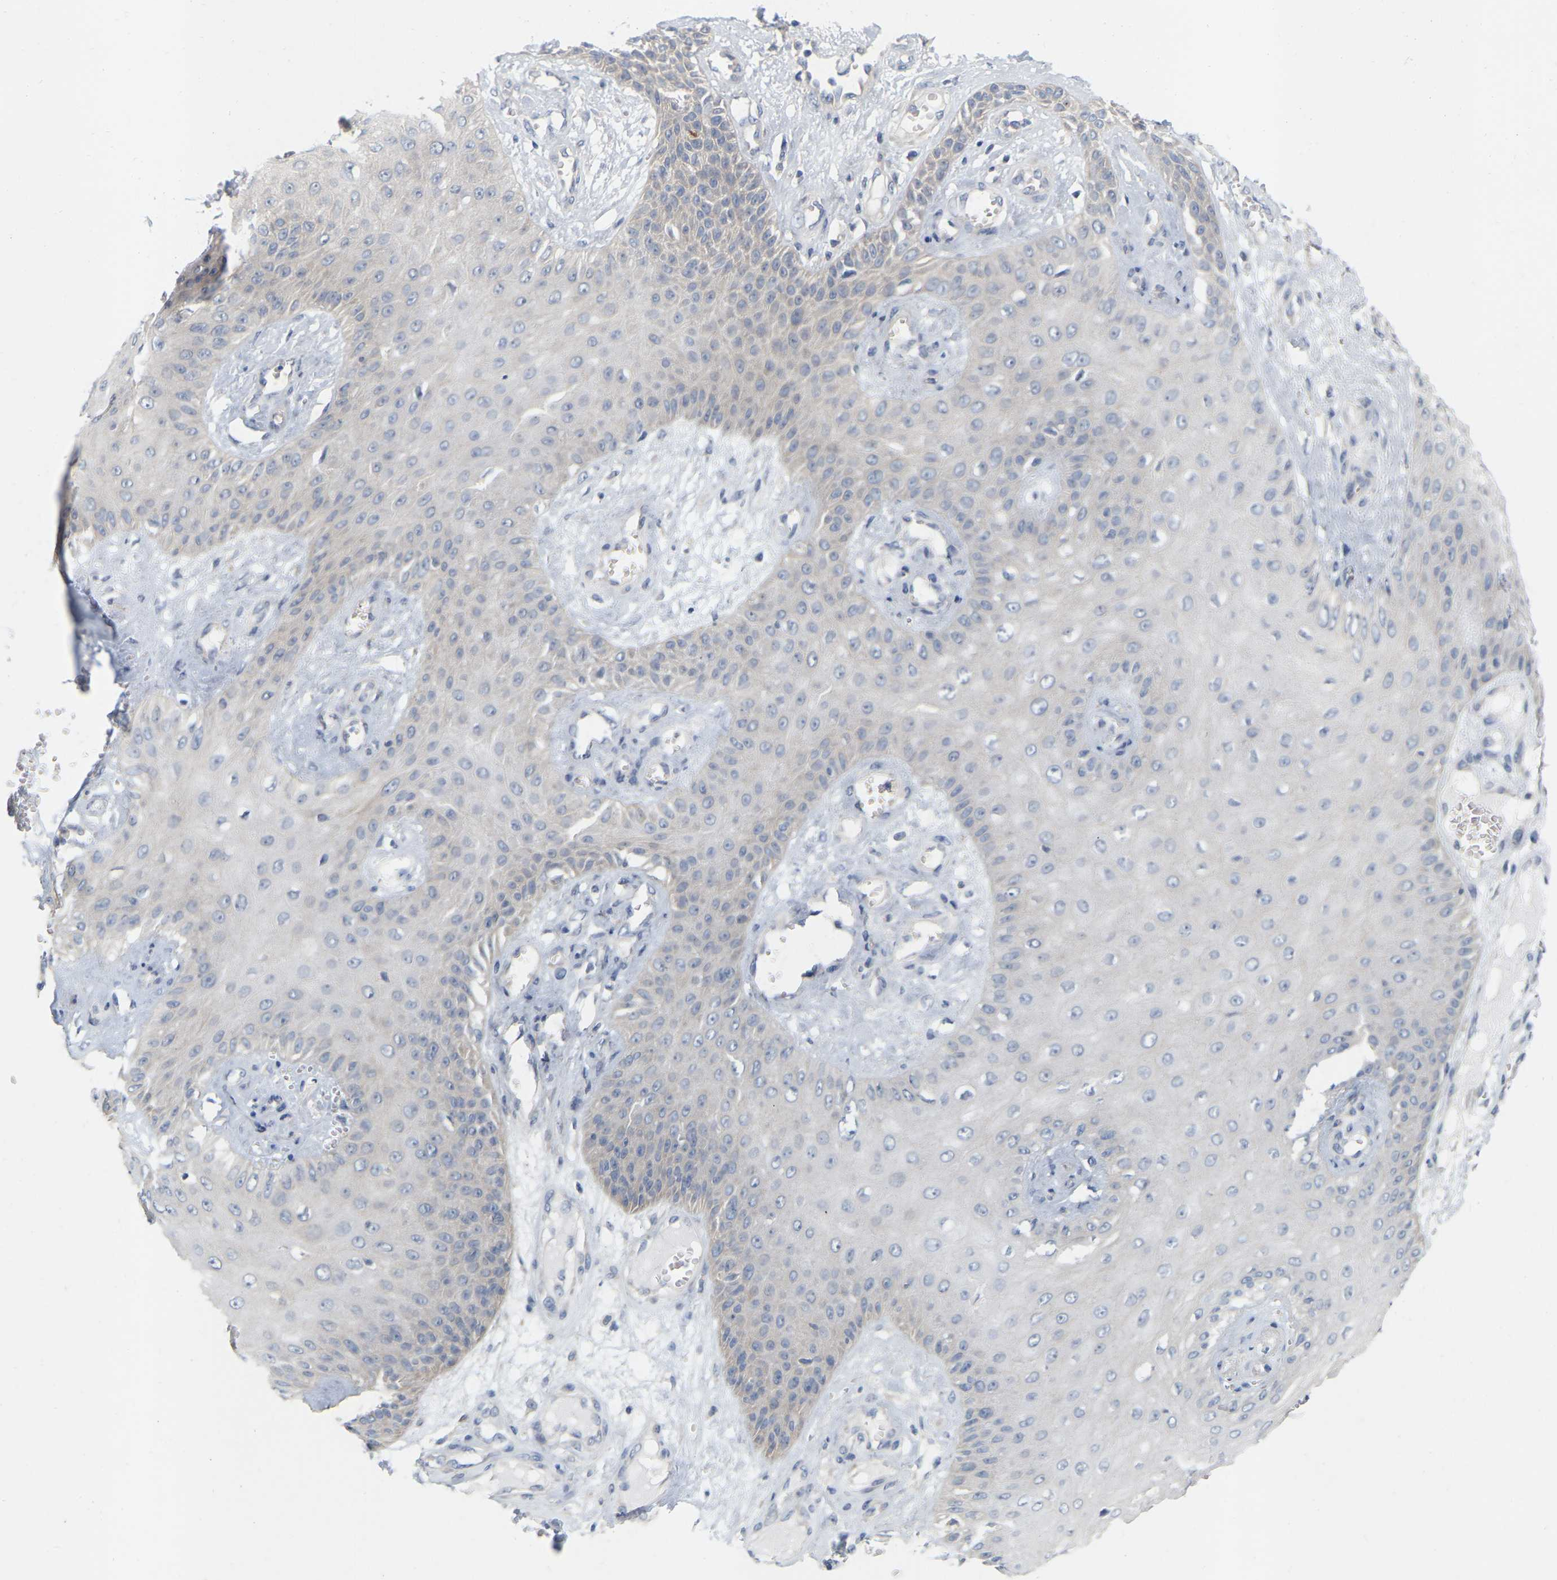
{"staining": {"intensity": "negative", "quantity": "none", "location": "none"}, "tissue": "skin cancer", "cell_type": "Tumor cells", "image_type": "cancer", "snomed": [{"axis": "morphology", "description": "Squamous cell carcinoma, NOS"}, {"axis": "topography", "description": "Skin"}], "caption": "Protein analysis of skin squamous cell carcinoma shows no significant expression in tumor cells.", "gene": "WIPI2", "patient": {"sex": "male", "age": 74}}